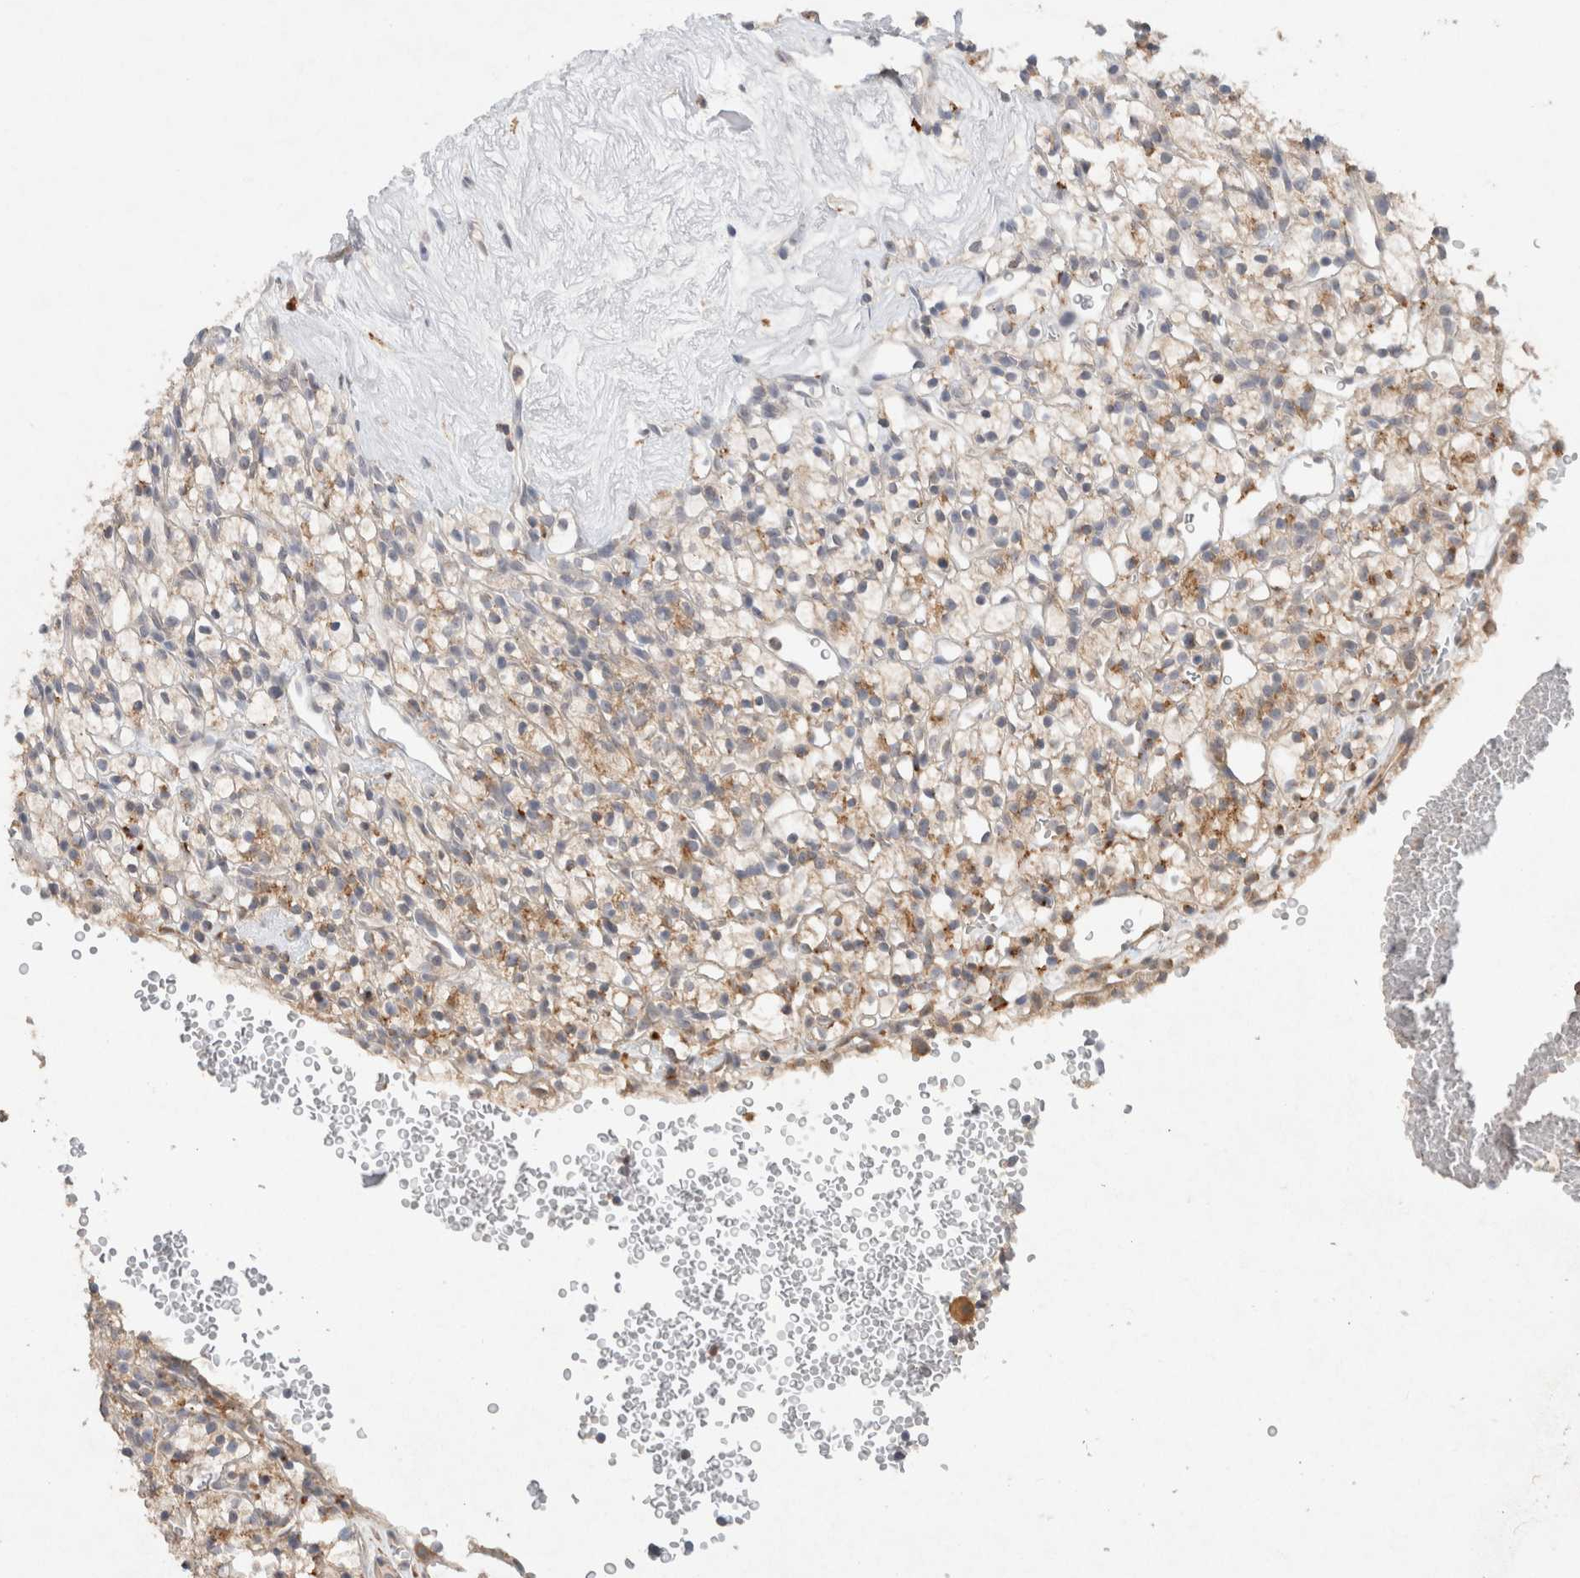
{"staining": {"intensity": "moderate", "quantity": "<25%", "location": "cytoplasmic/membranous"}, "tissue": "renal cancer", "cell_type": "Tumor cells", "image_type": "cancer", "snomed": [{"axis": "morphology", "description": "Adenocarcinoma, NOS"}, {"axis": "topography", "description": "Kidney"}], "caption": "Human adenocarcinoma (renal) stained with a protein marker exhibits moderate staining in tumor cells.", "gene": "RAB14", "patient": {"sex": "female", "age": 57}}